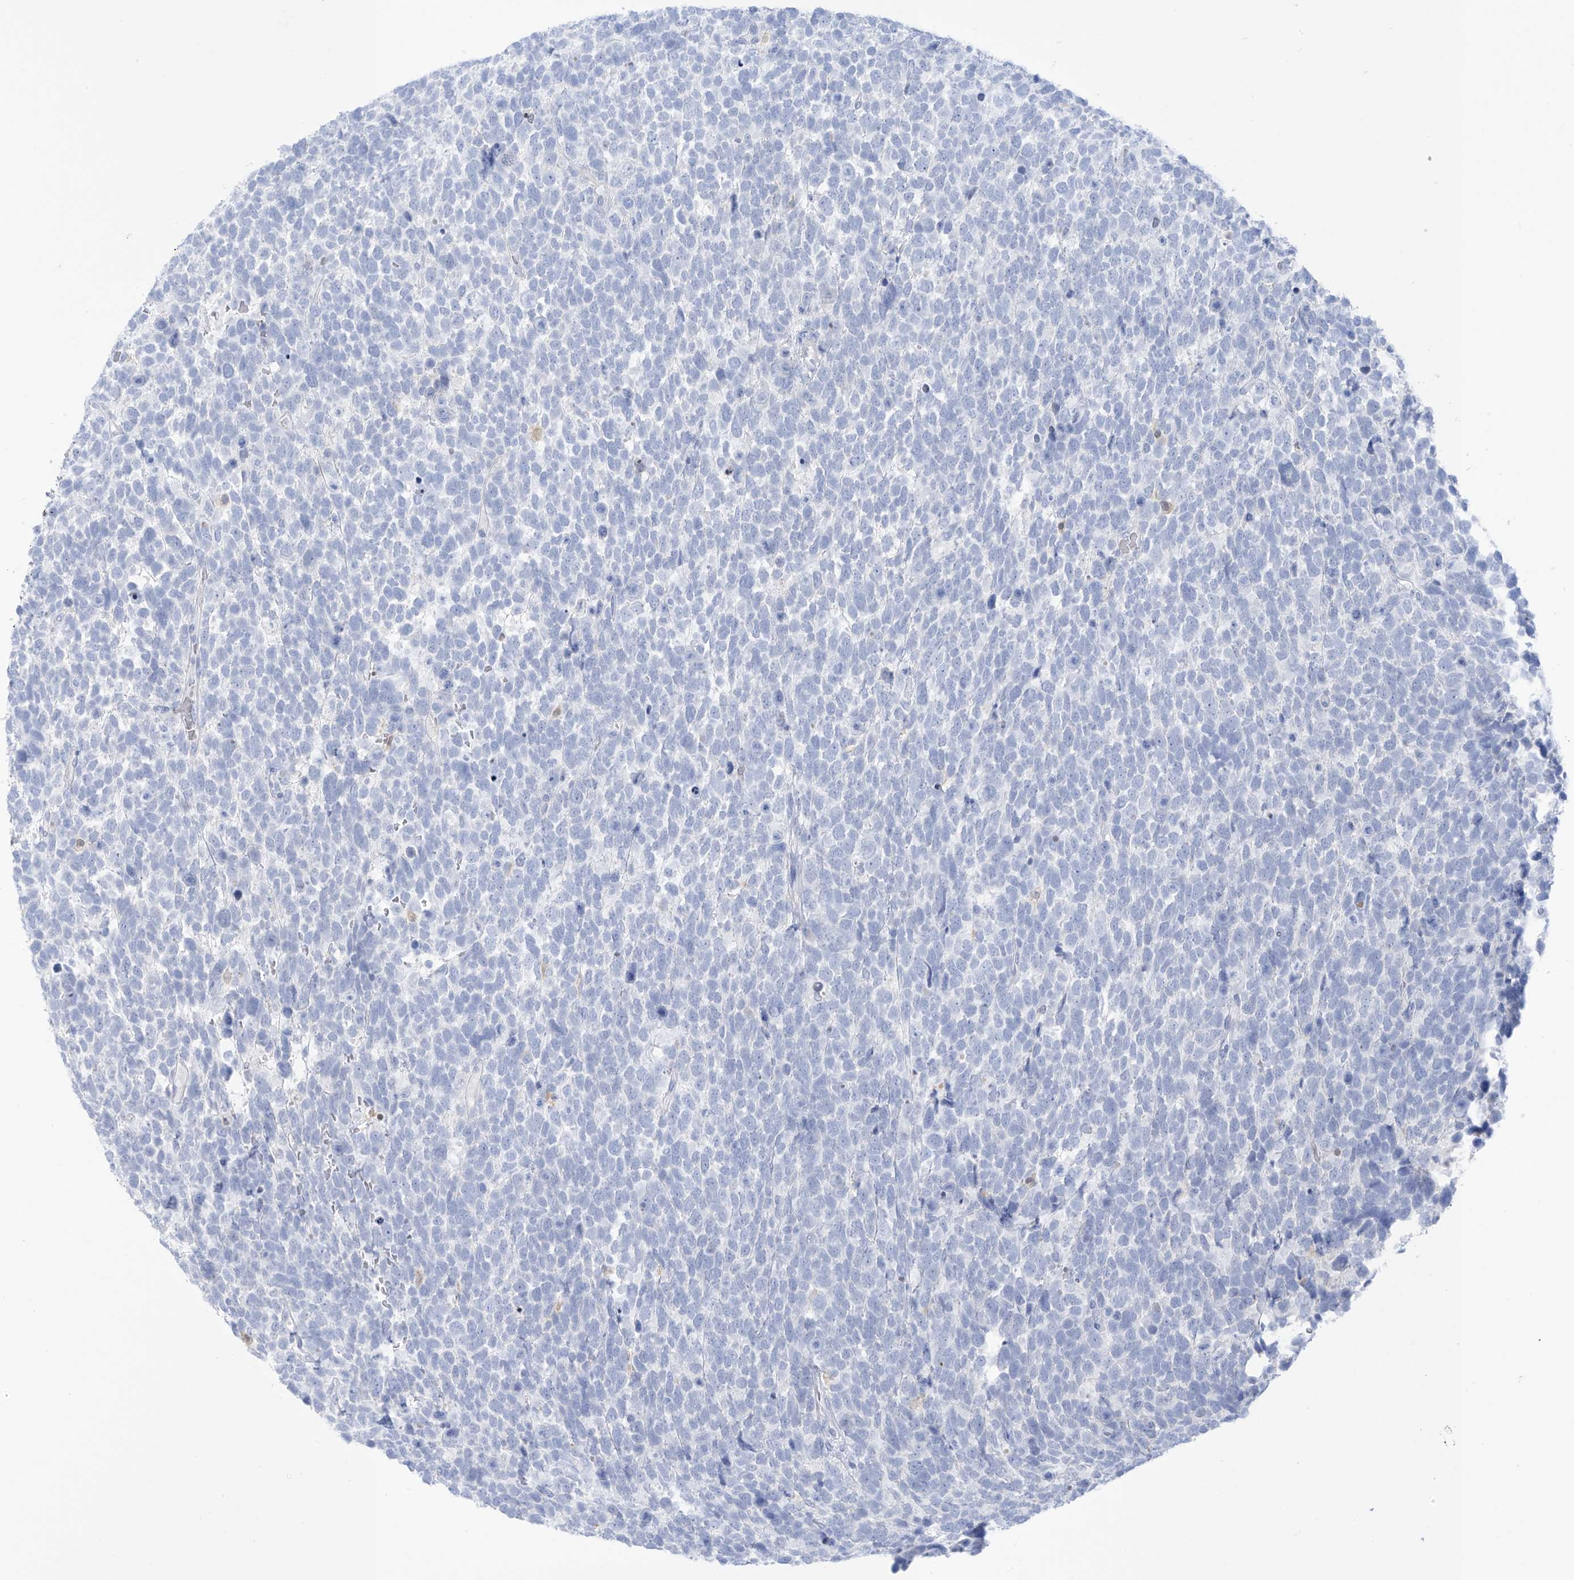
{"staining": {"intensity": "negative", "quantity": "none", "location": "none"}, "tissue": "urothelial cancer", "cell_type": "Tumor cells", "image_type": "cancer", "snomed": [{"axis": "morphology", "description": "Urothelial carcinoma, High grade"}, {"axis": "topography", "description": "Urinary bladder"}], "caption": "Histopathology image shows no protein staining in tumor cells of high-grade urothelial carcinoma tissue. (DAB (3,3'-diaminobenzidine) immunohistochemistry (IHC), high magnification).", "gene": "TRMT2B", "patient": {"sex": "female", "age": 82}}